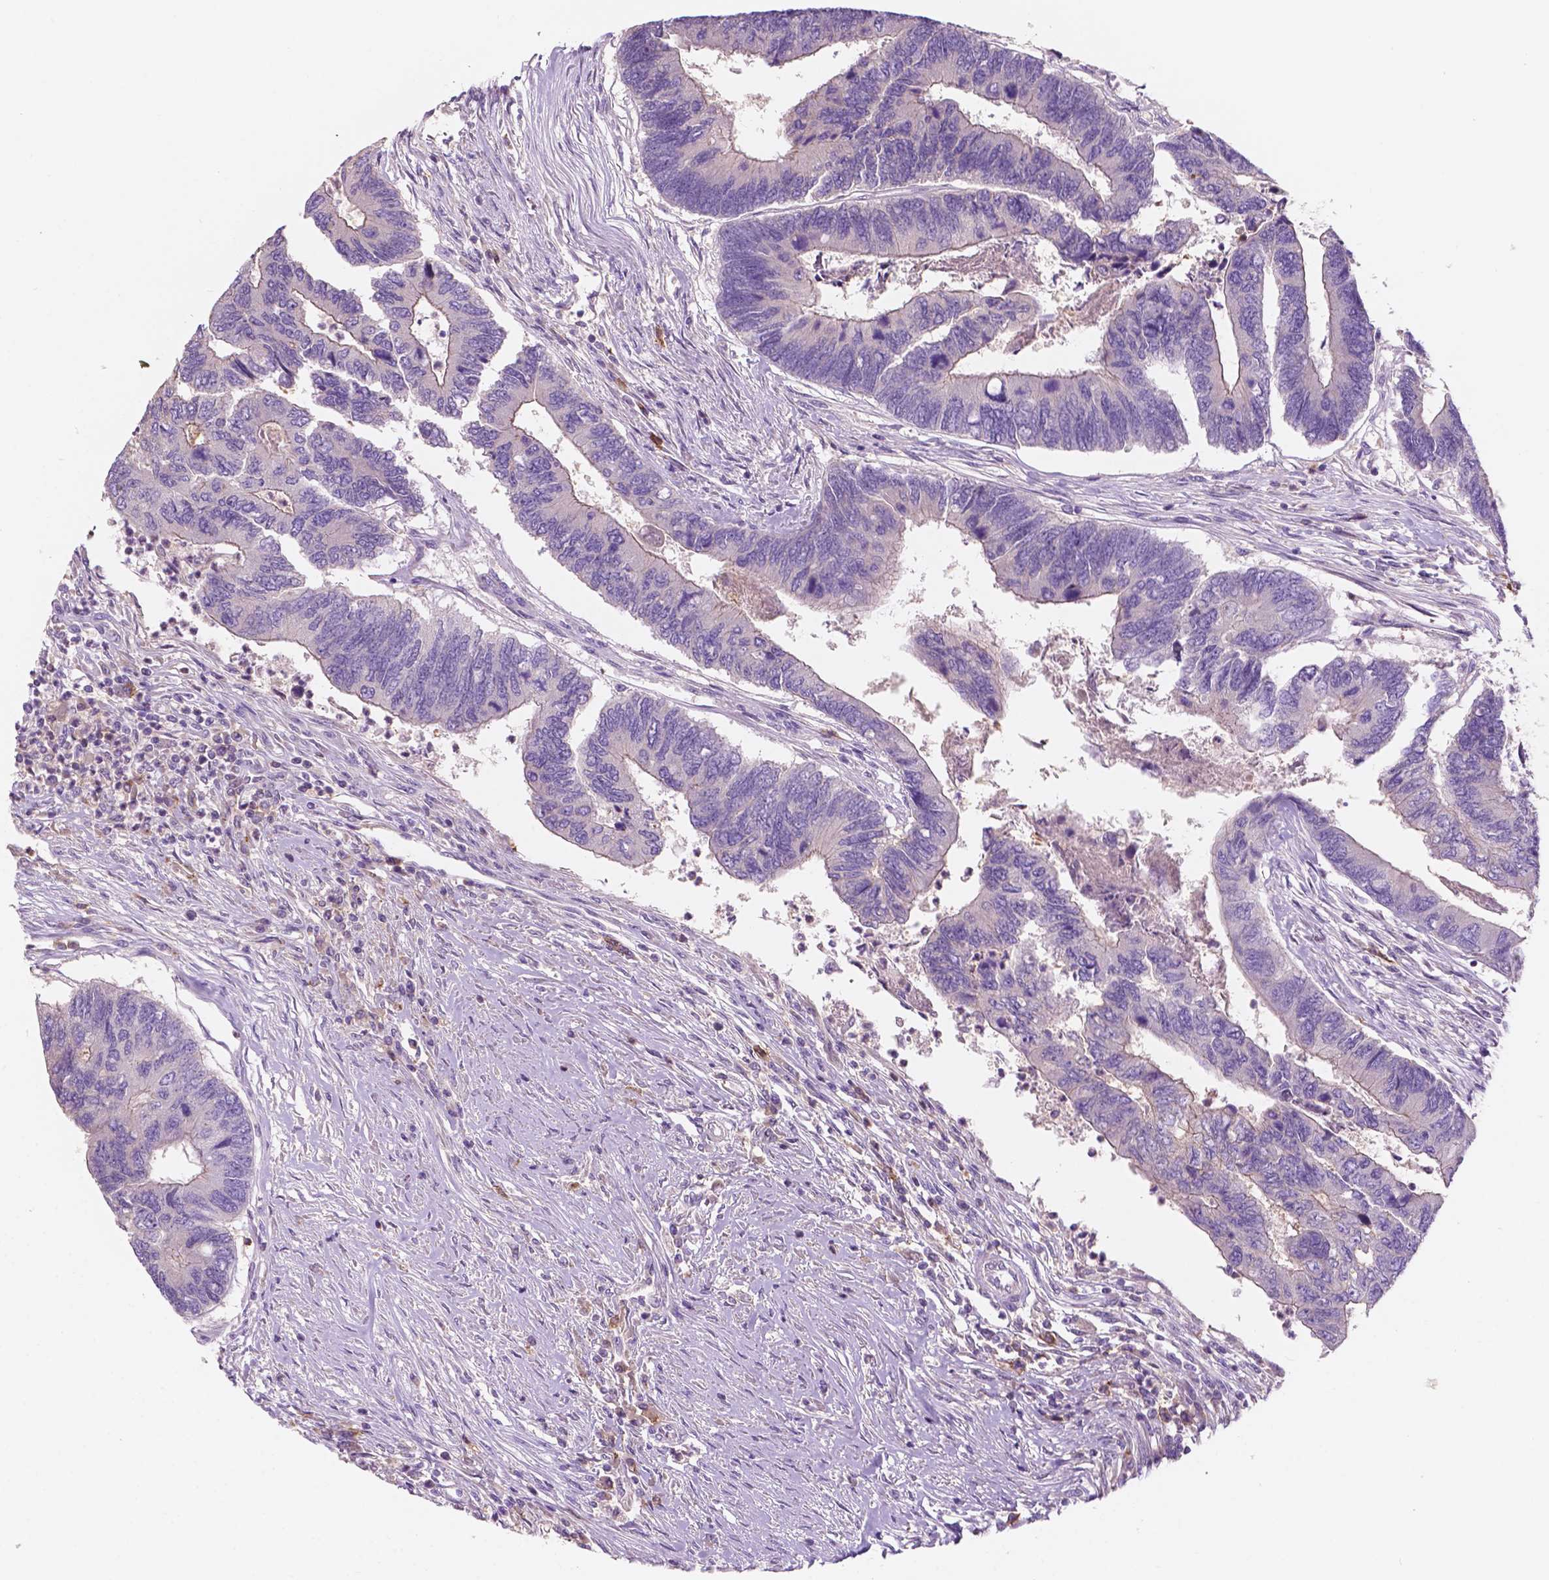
{"staining": {"intensity": "negative", "quantity": "none", "location": "none"}, "tissue": "colorectal cancer", "cell_type": "Tumor cells", "image_type": "cancer", "snomed": [{"axis": "morphology", "description": "Adenocarcinoma, NOS"}, {"axis": "topography", "description": "Colon"}], "caption": "DAB immunohistochemical staining of human colorectal cancer (adenocarcinoma) reveals no significant staining in tumor cells. Brightfield microscopy of immunohistochemistry (IHC) stained with DAB (brown) and hematoxylin (blue), captured at high magnification.", "gene": "SEMA4A", "patient": {"sex": "female", "age": 67}}